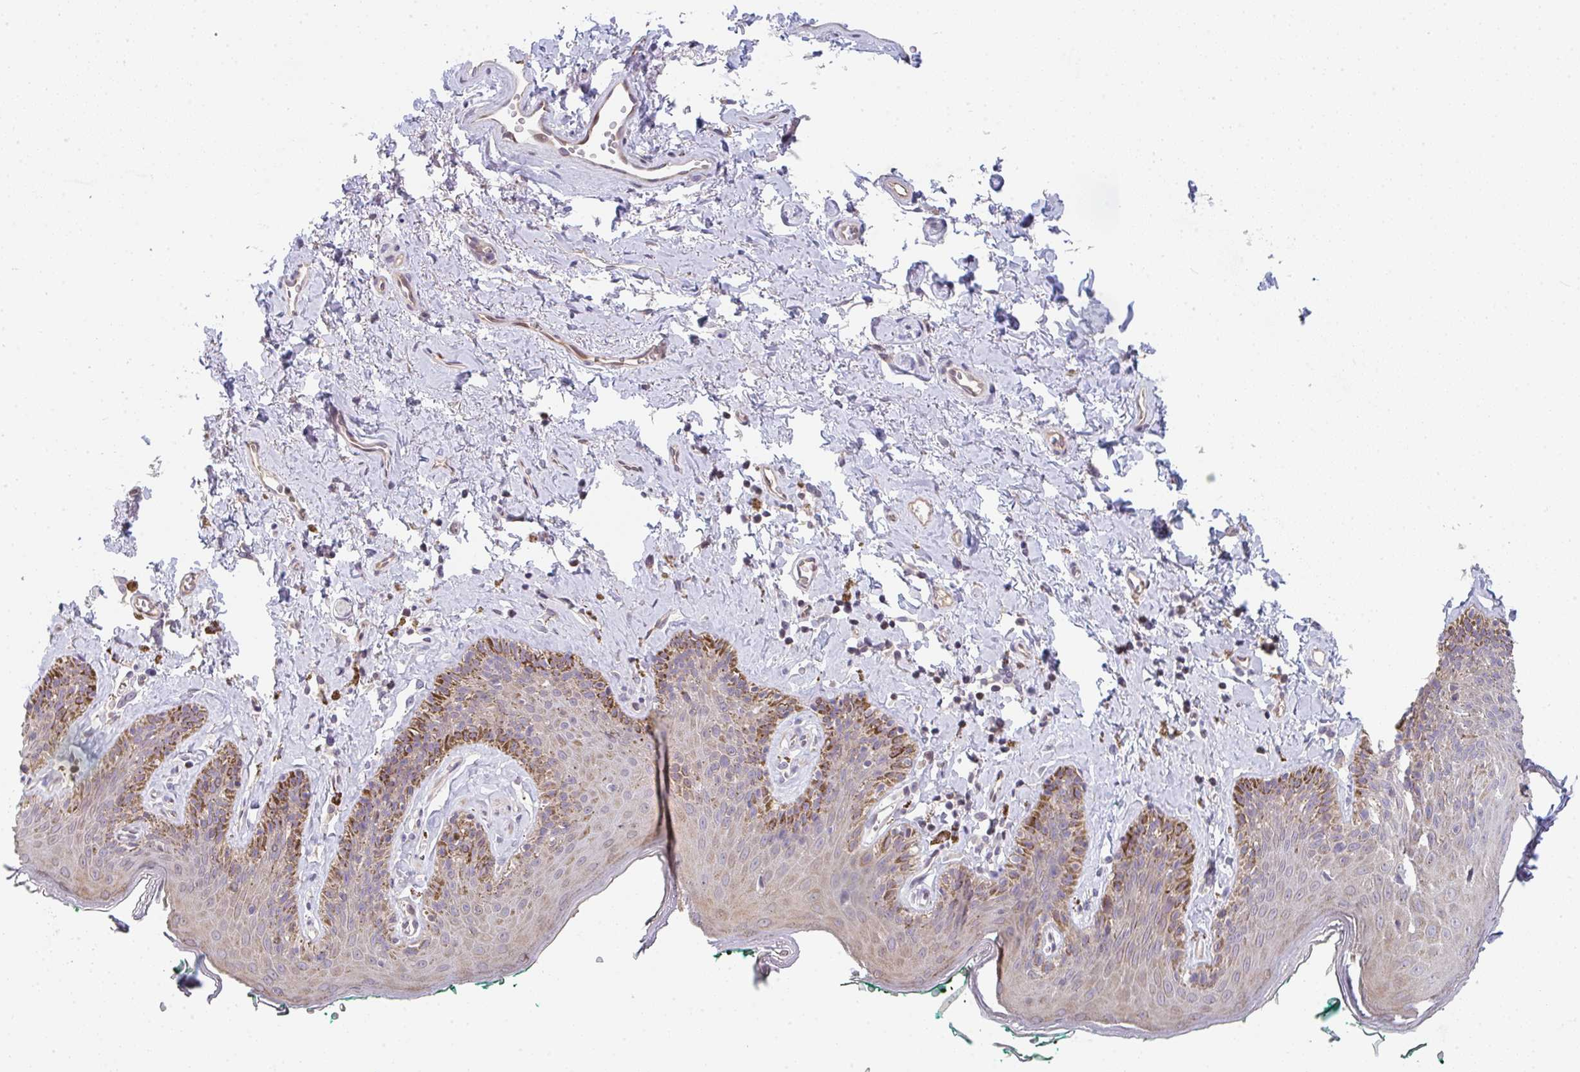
{"staining": {"intensity": "weak", "quantity": "25%-75%", "location": "cytoplasmic/membranous"}, "tissue": "skin", "cell_type": "Epidermal cells", "image_type": "normal", "snomed": [{"axis": "morphology", "description": "Normal tissue, NOS"}, {"axis": "topography", "description": "Vulva"}, {"axis": "topography", "description": "Peripheral nerve tissue"}], "caption": "Brown immunohistochemical staining in benign human skin displays weak cytoplasmic/membranous positivity in approximately 25%-75% of epidermal cells. (IHC, brightfield microscopy, high magnification).", "gene": "TNFRSF10A", "patient": {"sex": "female", "age": 66}}